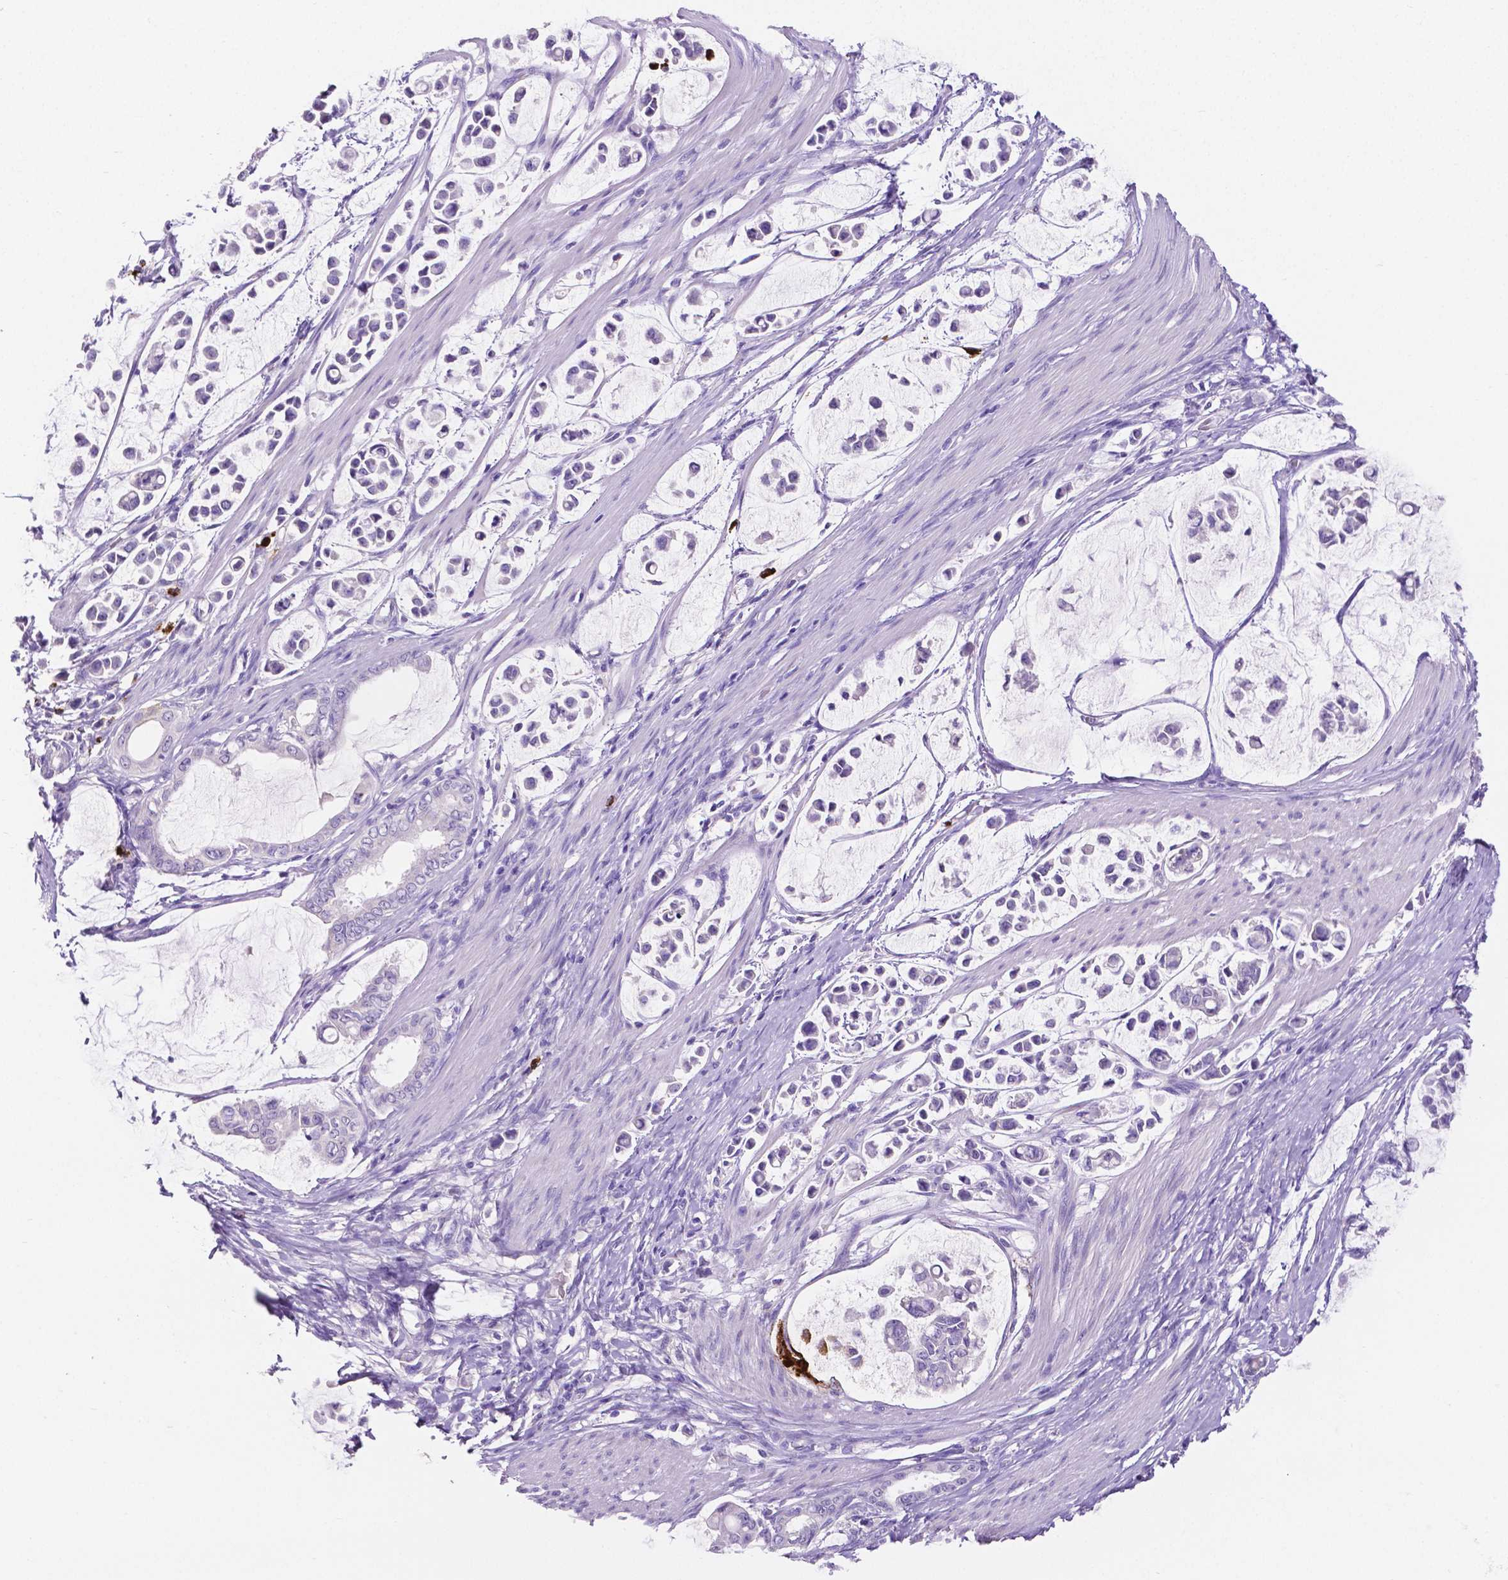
{"staining": {"intensity": "negative", "quantity": "none", "location": "none"}, "tissue": "stomach cancer", "cell_type": "Tumor cells", "image_type": "cancer", "snomed": [{"axis": "morphology", "description": "Adenocarcinoma, NOS"}, {"axis": "topography", "description": "Stomach"}], "caption": "DAB (3,3'-diaminobenzidine) immunohistochemical staining of stomach adenocarcinoma demonstrates no significant positivity in tumor cells. Nuclei are stained in blue.", "gene": "MMP9", "patient": {"sex": "male", "age": 82}}